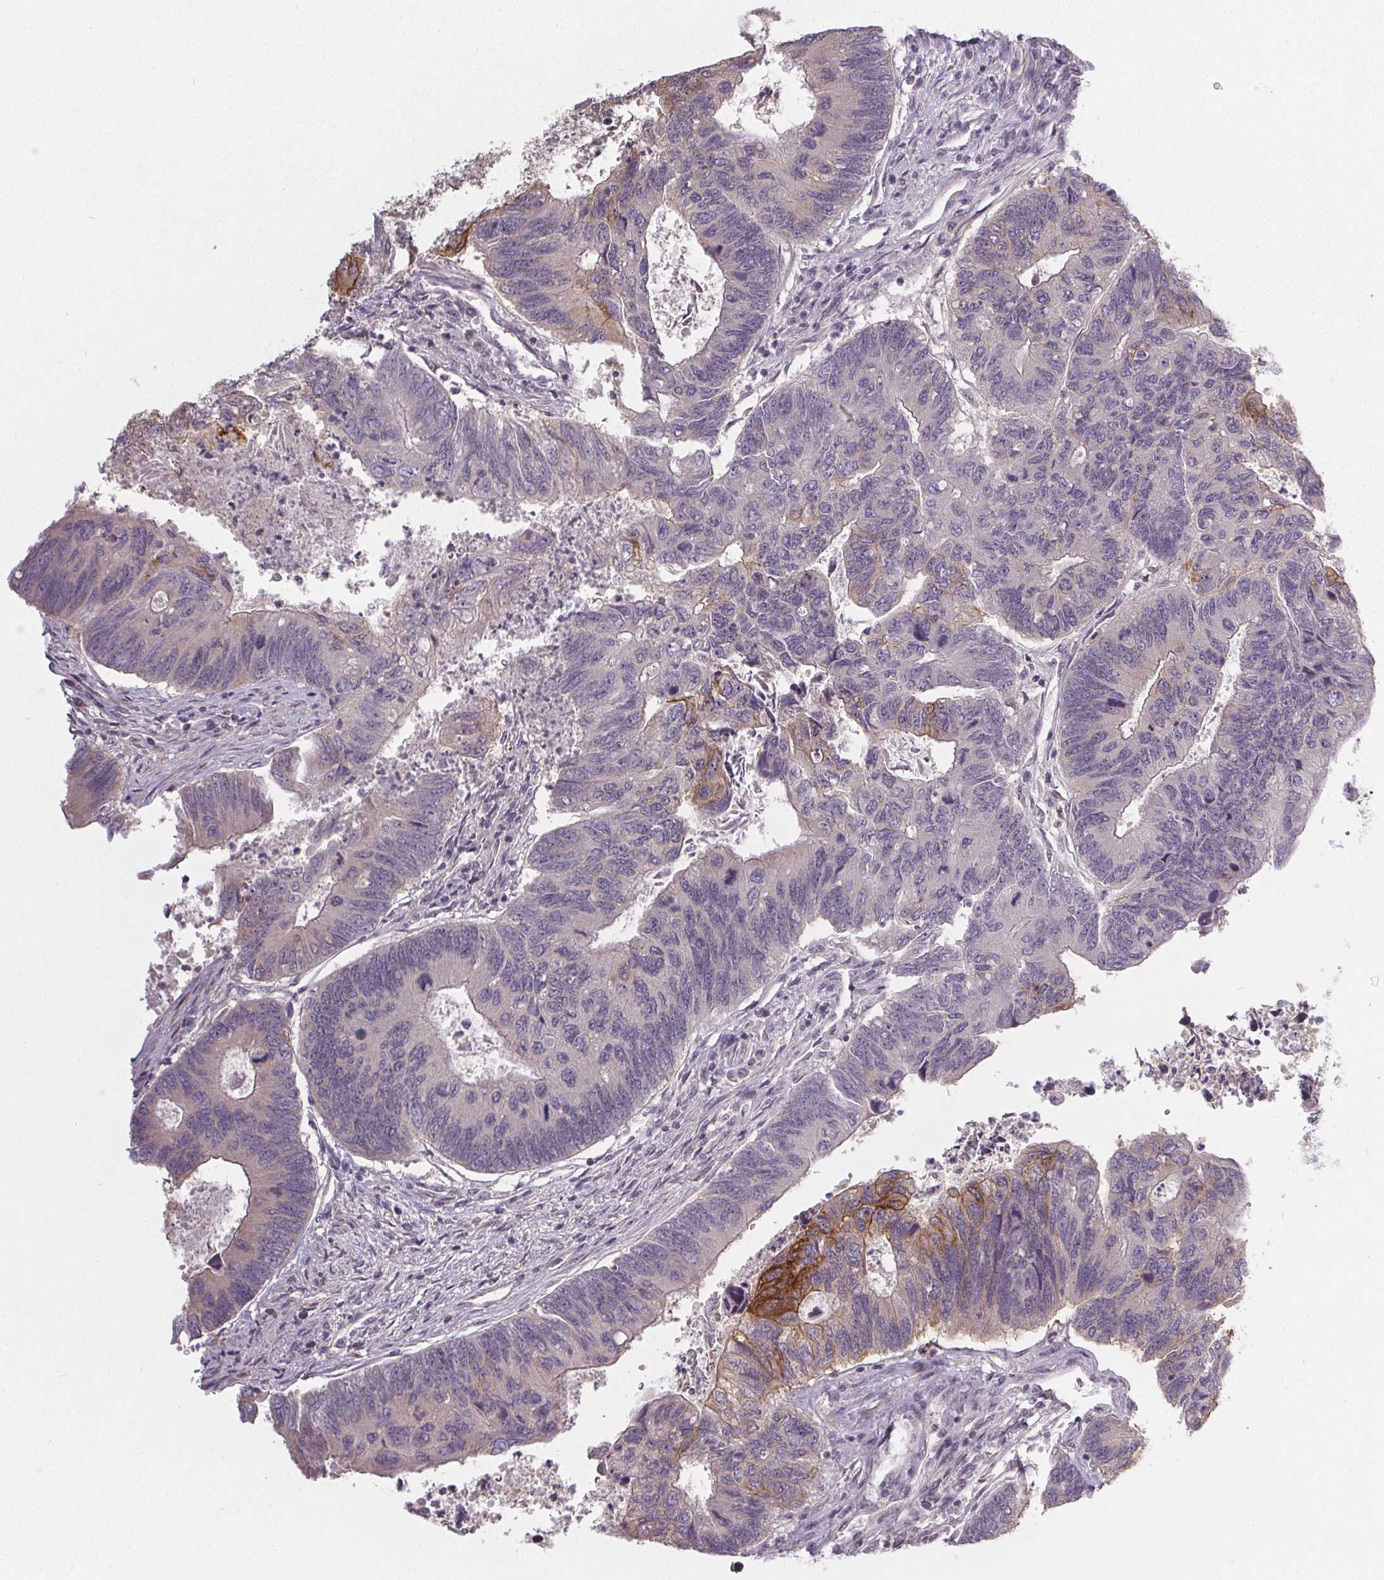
{"staining": {"intensity": "moderate", "quantity": "<25%", "location": "cytoplasmic/membranous"}, "tissue": "colorectal cancer", "cell_type": "Tumor cells", "image_type": "cancer", "snomed": [{"axis": "morphology", "description": "Adenocarcinoma, NOS"}, {"axis": "topography", "description": "Colon"}], "caption": "The photomicrograph displays a brown stain indicating the presence of a protein in the cytoplasmic/membranous of tumor cells in adenocarcinoma (colorectal). (Stains: DAB (3,3'-diaminobenzidine) in brown, nuclei in blue, Microscopy: brightfield microscopy at high magnification).", "gene": "SLC26A2", "patient": {"sex": "female", "age": 67}}